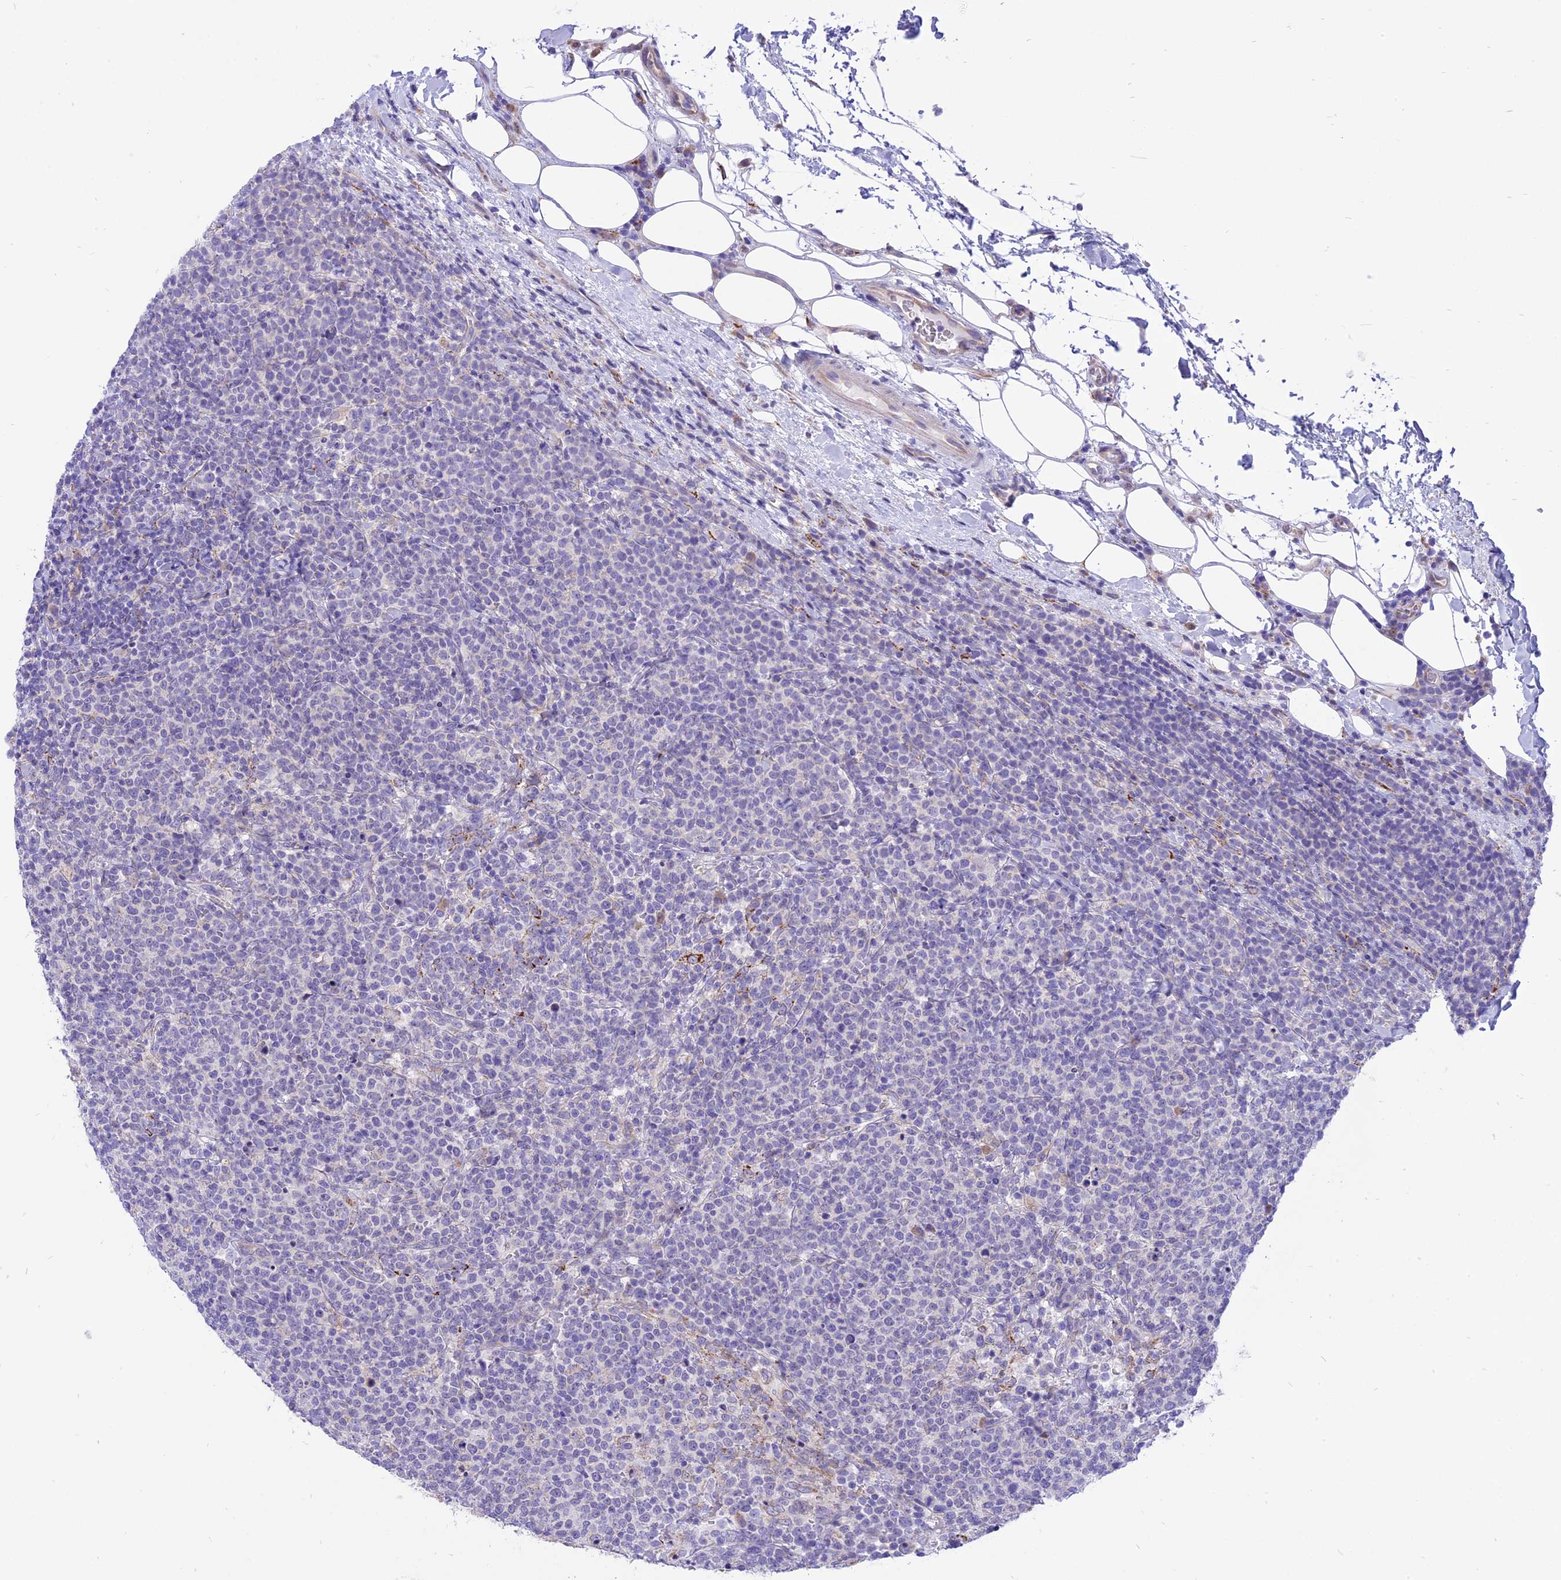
{"staining": {"intensity": "negative", "quantity": "none", "location": "none"}, "tissue": "lymphoma", "cell_type": "Tumor cells", "image_type": "cancer", "snomed": [{"axis": "morphology", "description": "Malignant lymphoma, non-Hodgkin's type, High grade"}, {"axis": "topography", "description": "Lymph node"}], "caption": "High magnification brightfield microscopy of malignant lymphoma, non-Hodgkin's type (high-grade) stained with DAB (brown) and counterstained with hematoxylin (blue): tumor cells show no significant positivity.", "gene": "ARMCX6", "patient": {"sex": "male", "age": 61}}